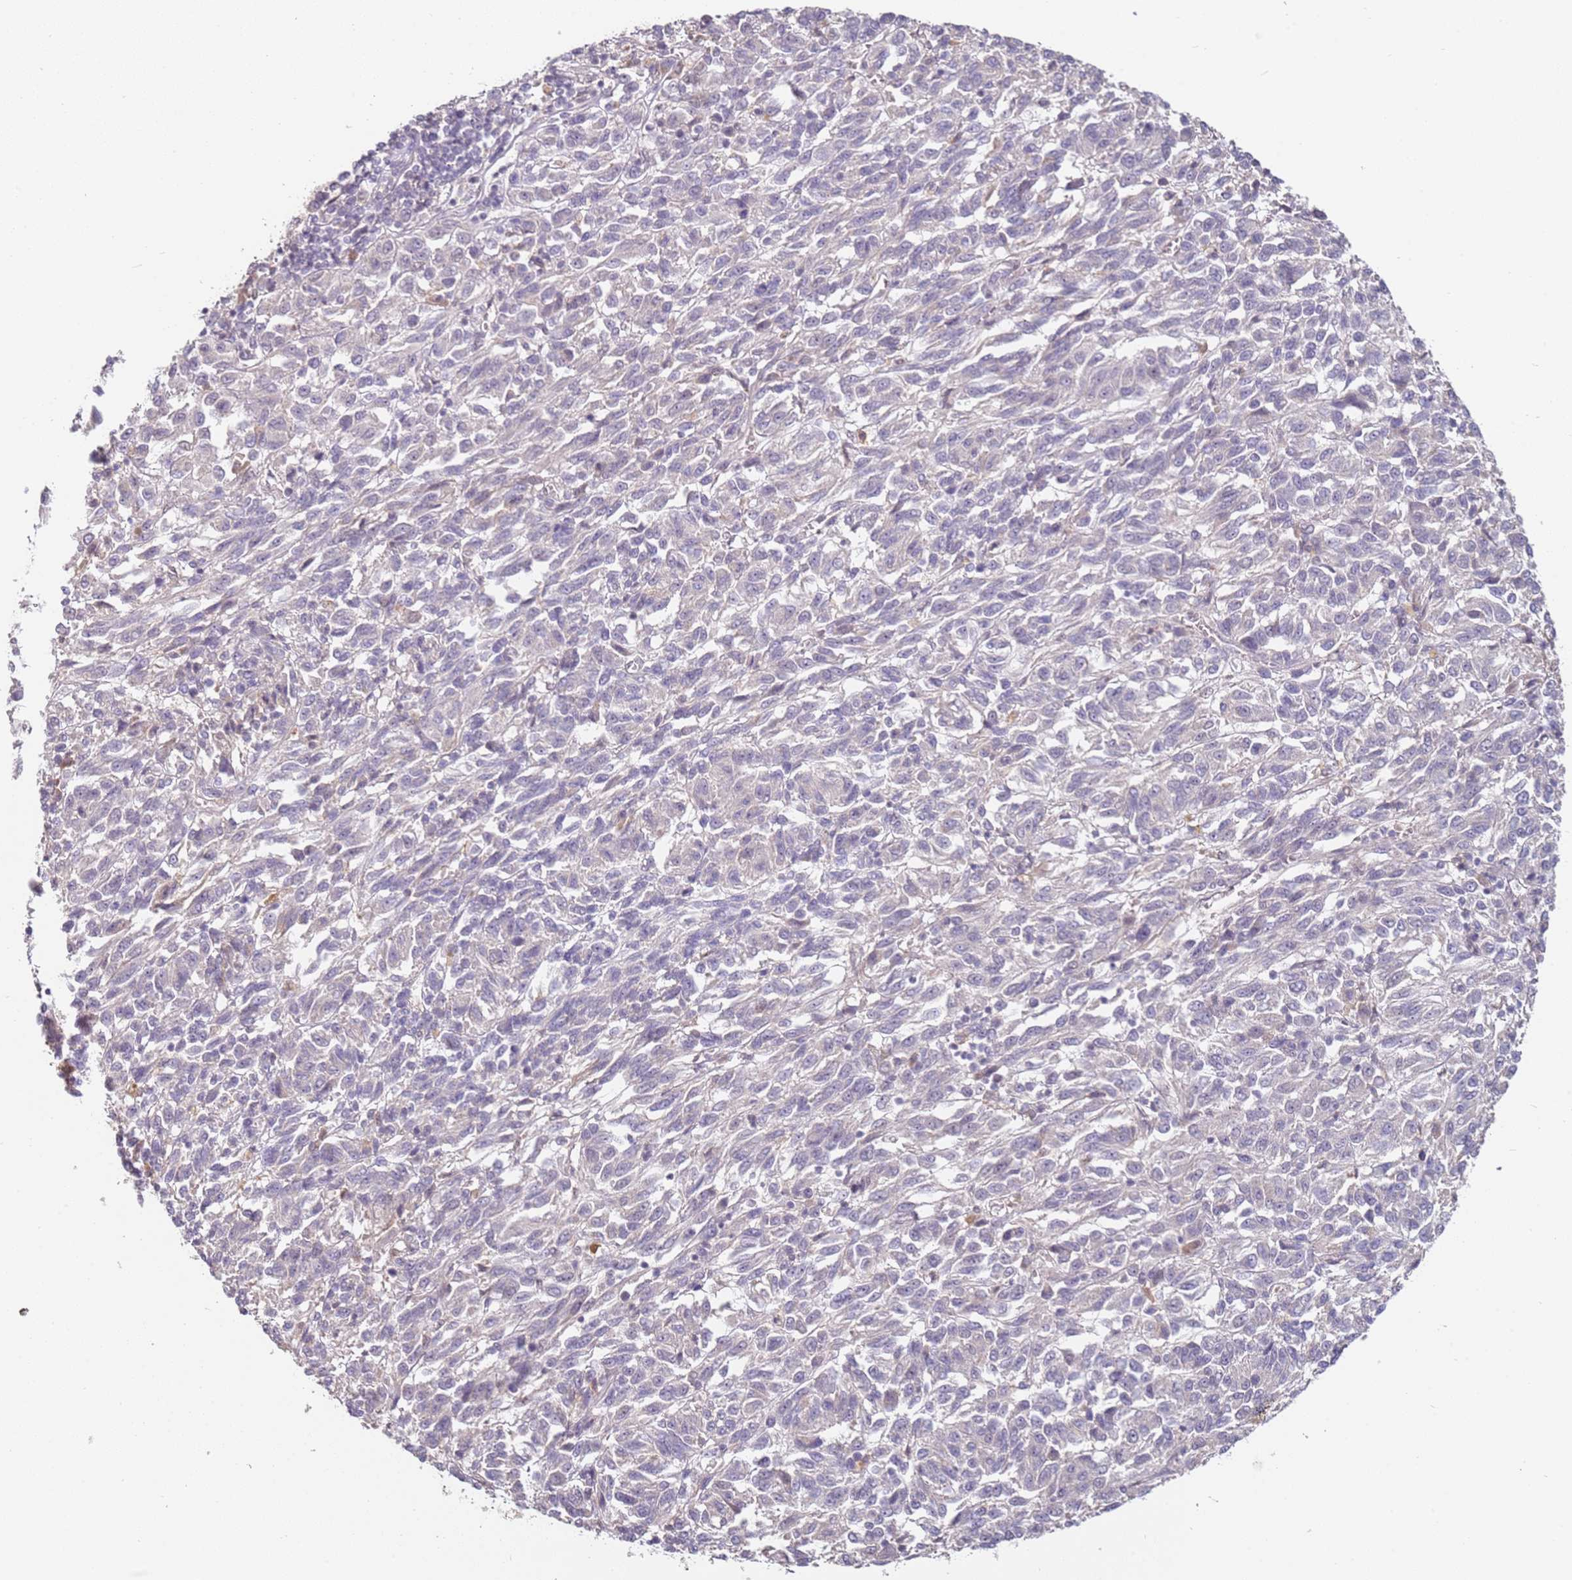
{"staining": {"intensity": "negative", "quantity": "none", "location": "none"}, "tissue": "melanoma", "cell_type": "Tumor cells", "image_type": "cancer", "snomed": [{"axis": "morphology", "description": "Malignant melanoma, Metastatic site"}, {"axis": "topography", "description": "Lung"}], "caption": "DAB immunohistochemical staining of melanoma exhibits no significant positivity in tumor cells. (DAB immunohistochemistry visualized using brightfield microscopy, high magnification).", "gene": "WDR93", "patient": {"sex": "male", "age": 64}}